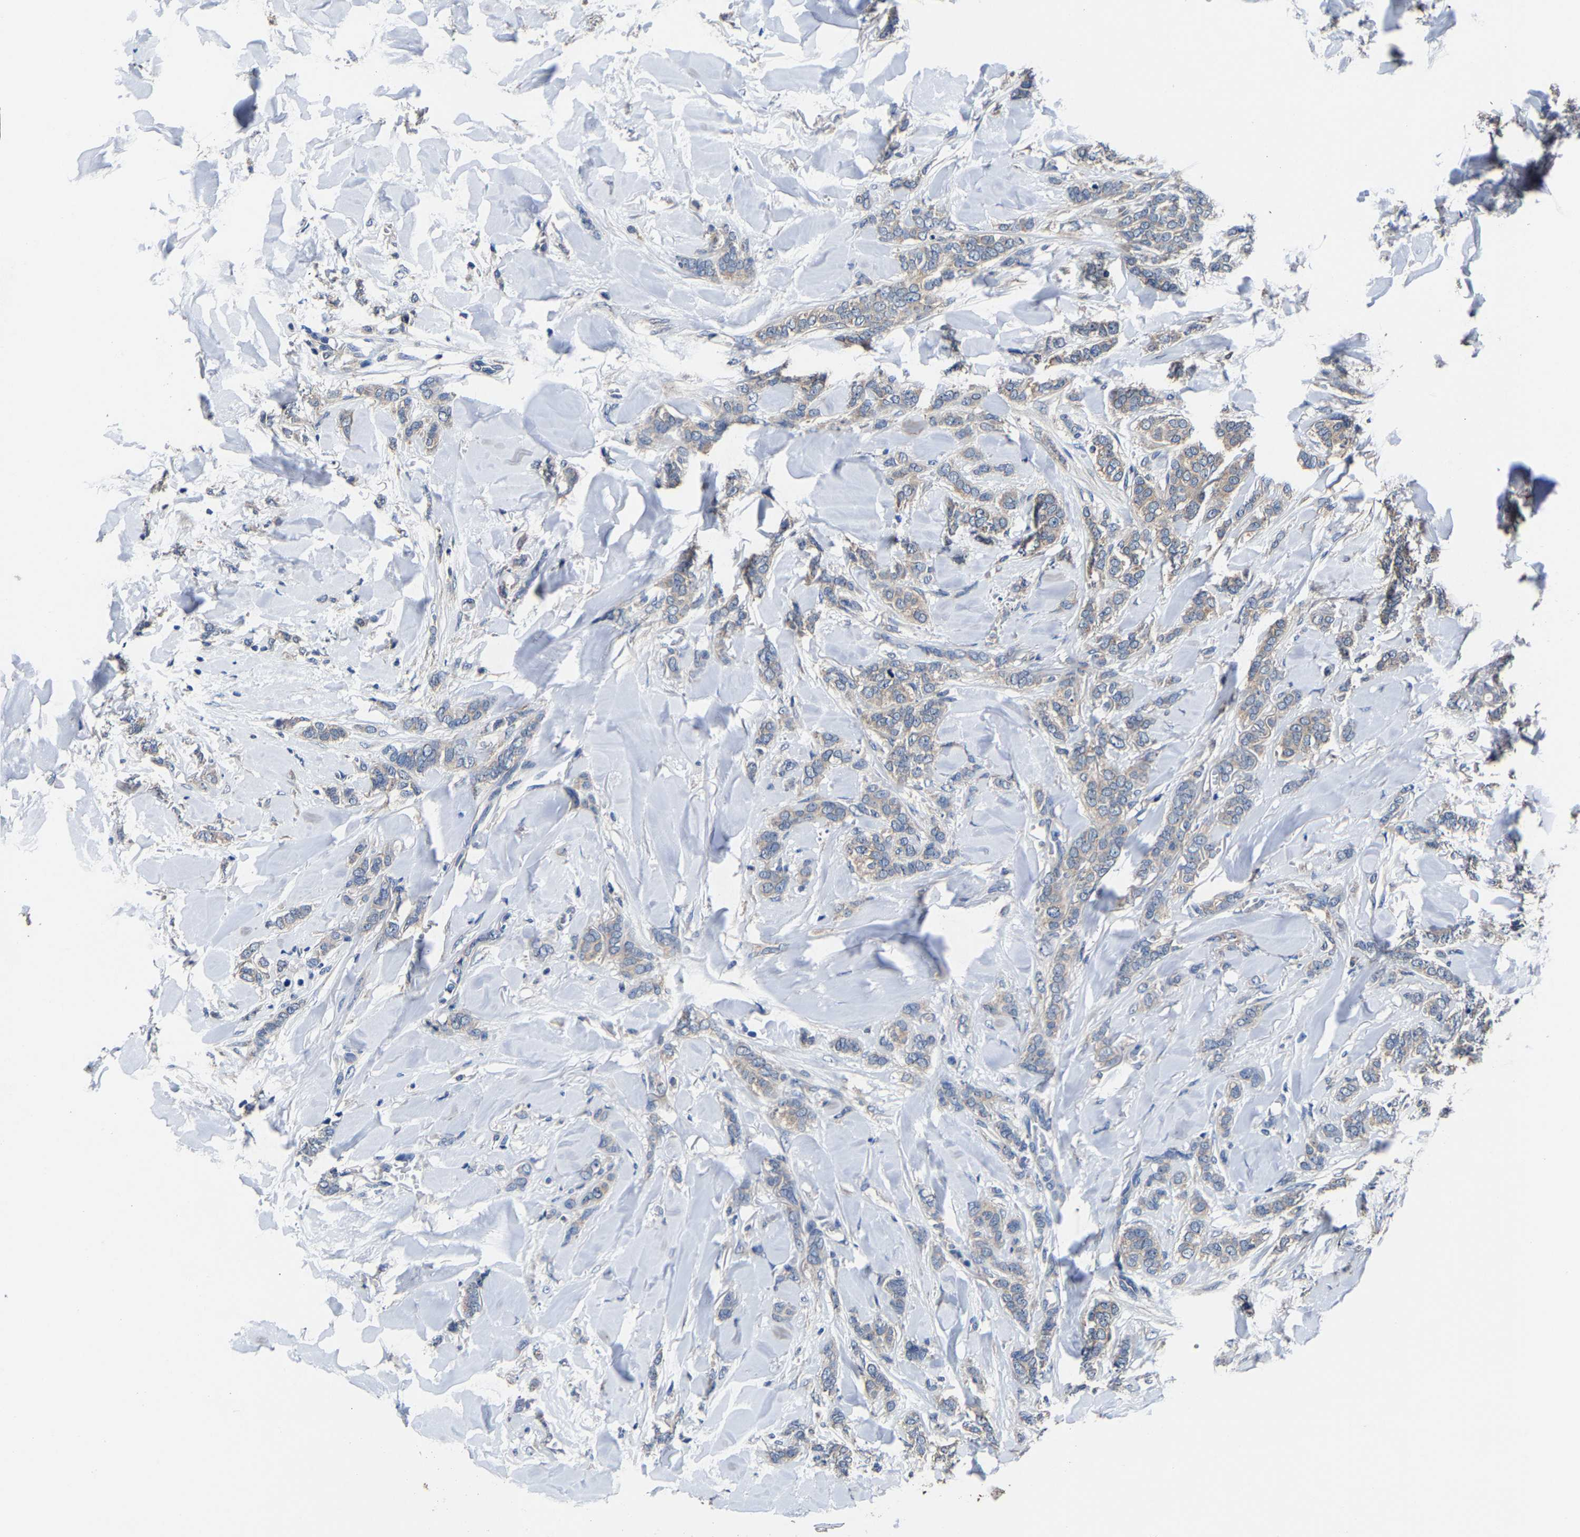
{"staining": {"intensity": "negative", "quantity": "none", "location": "none"}, "tissue": "breast cancer", "cell_type": "Tumor cells", "image_type": "cancer", "snomed": [{"axis": "morphology", "description": "Lobular carcinoma"}, {"axis": "topography", "description": "Skin"}, {"axis": "topography", "description": "Breast"}], "caption": "Image shows no significant protein positivity in tumor cells of lobular carcinoma (breast).", "gene": "EBAG9", "patient": {"sex": "female", "age": 46}}